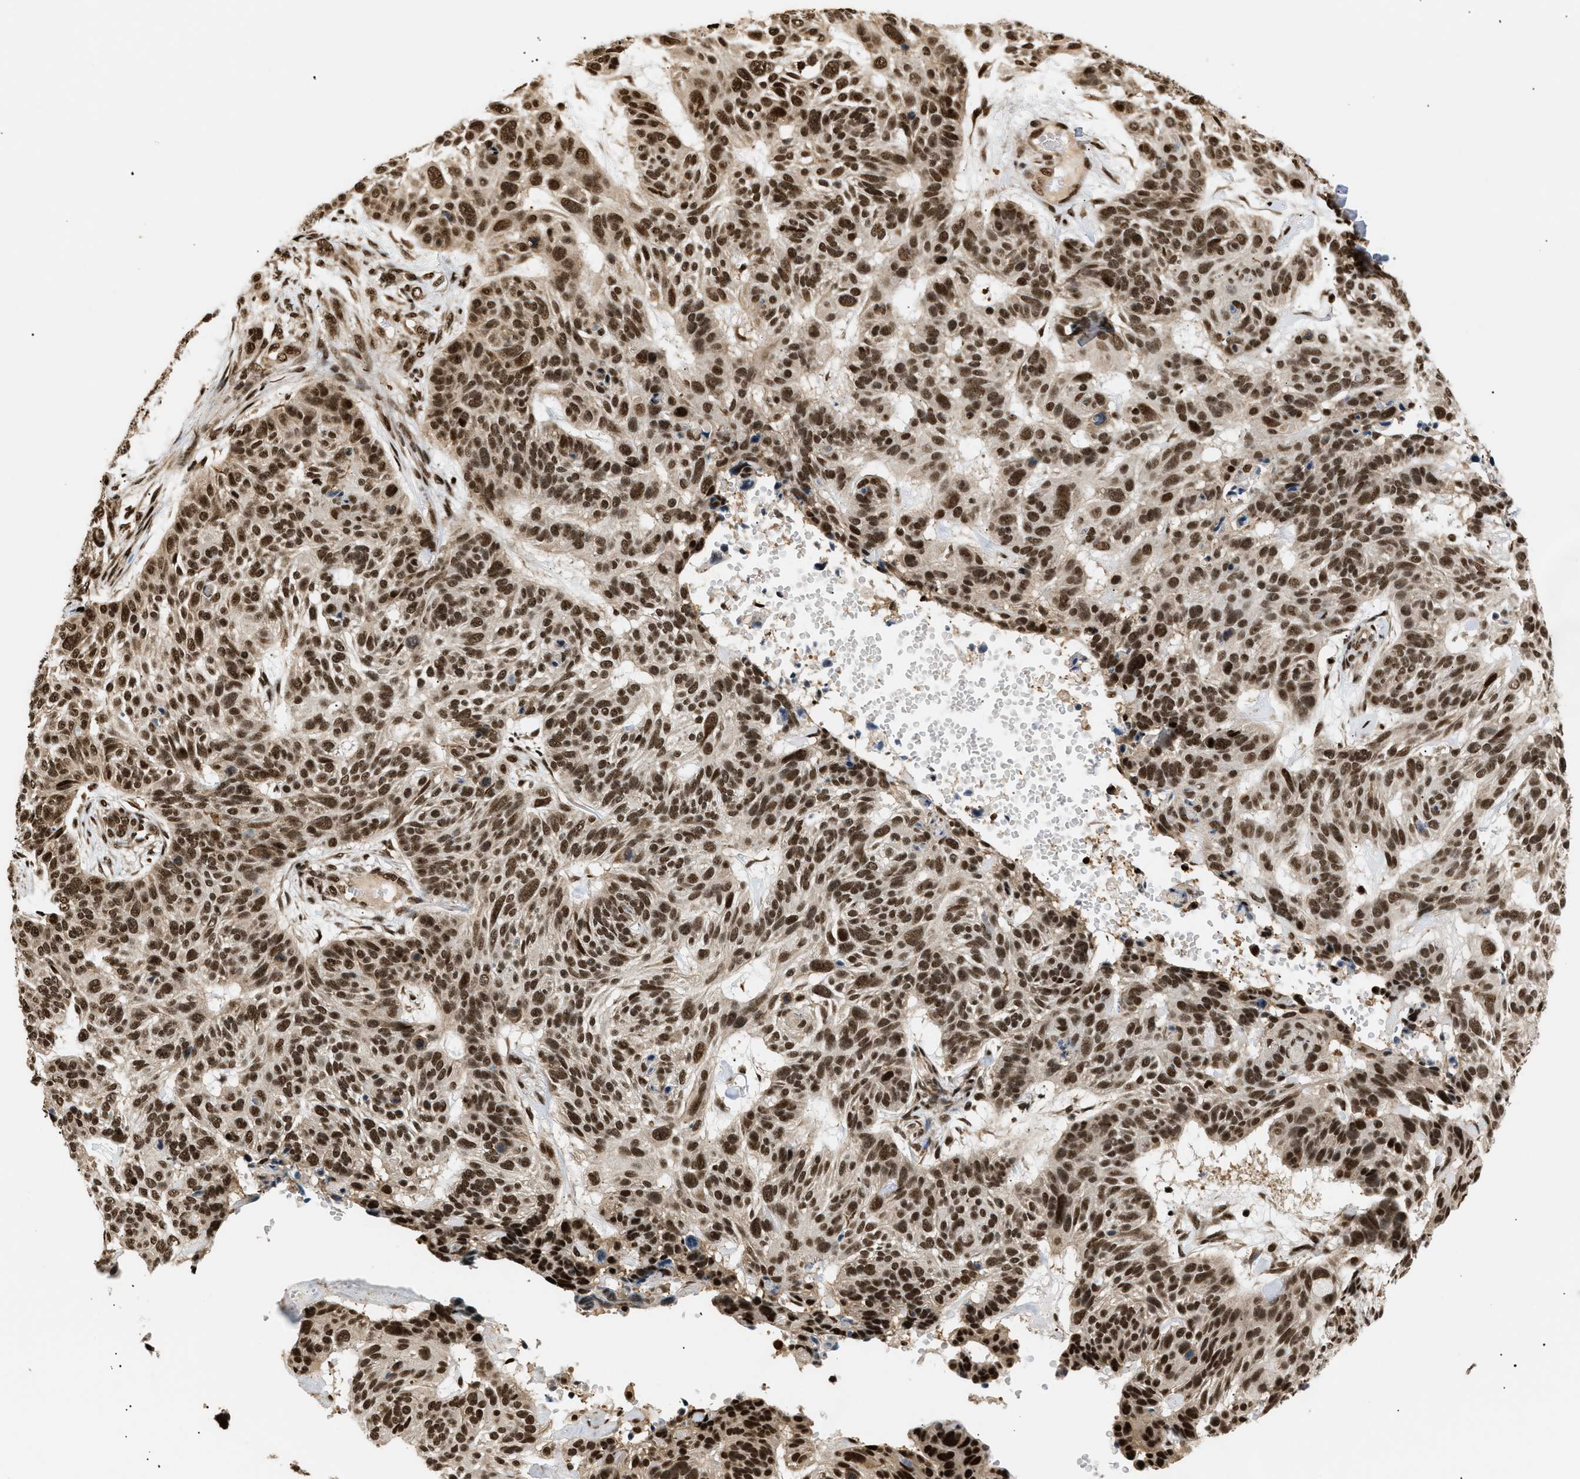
{"staining": {"intensity": "strong", "quantity": ">75%", "location": "nuclear"}, "tissue": "skin cancer", "cell_type": "Tumor cells", "image_type": "cancer", "snomed": [{"axis": "morphology", "description": "Basal cell carcinoma"}, {"axis": "topography", "description": "Skin"}], "caption": "This is an image of immunohistochemistry (IHC) staining of skin basal cell carcinoma, which shows strong expression in the nuclear of tumor cells.", "gene": "RBM5", "patient": {"sex": "male", "age": 85}}